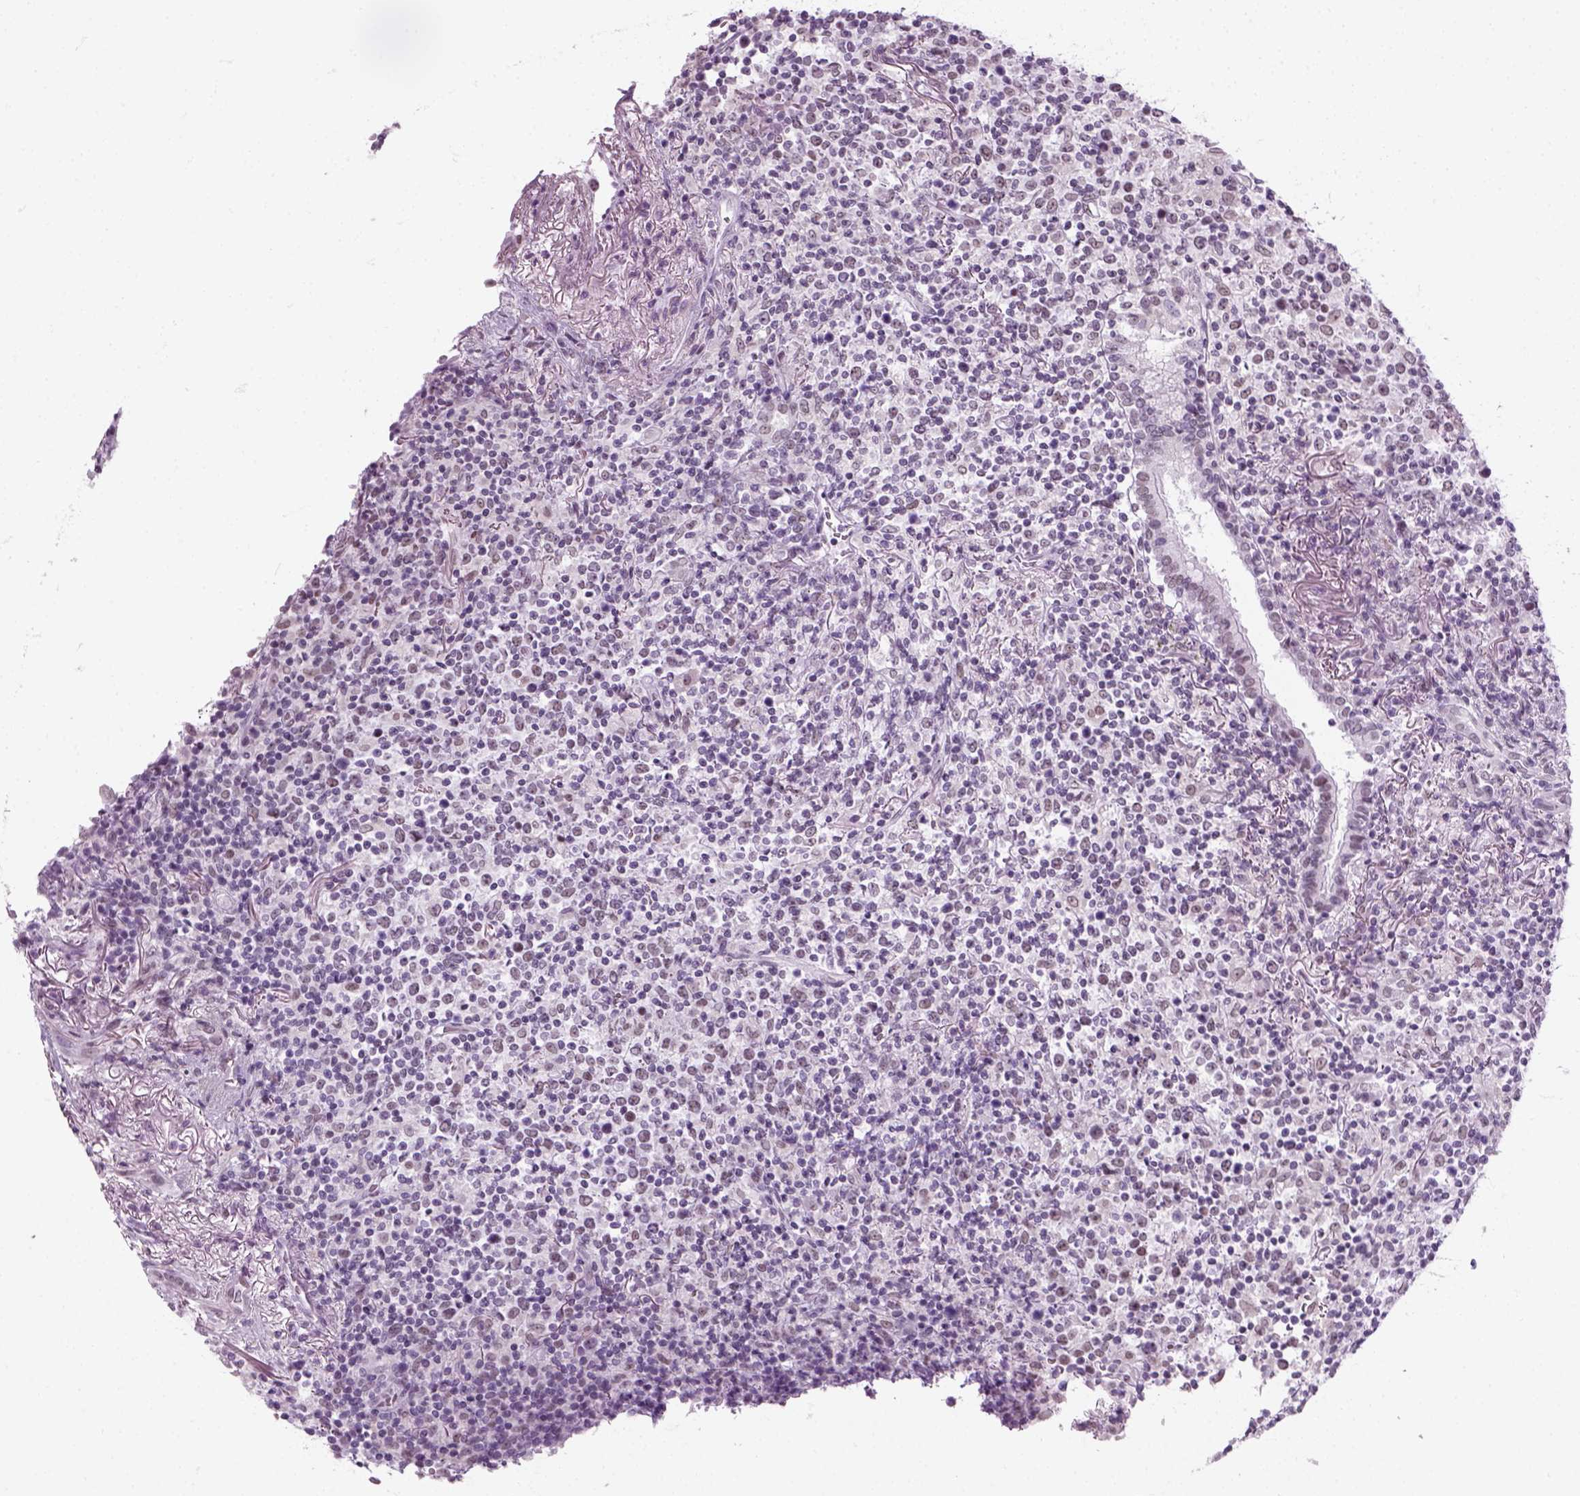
{"staining": {"intensity": "negative", "quantity": "none", "location": "none"}, "tissue": "lymphoma", "cell_type": "Tumor cells", "image_type": "cancer", "snomed": [{"axis": "morphology", "description": "Malignant lymphoma, non-Hodgkin's type, High grade"}, {"axis": "topography", "description": "Lung"}], "caption": "This is a micrograph of immunohistochemistry staining of lymphoma, which shows no positivity in tumor cells.", "gene": "ZNF865", "patient": {"sex": "male", "age": 79}}